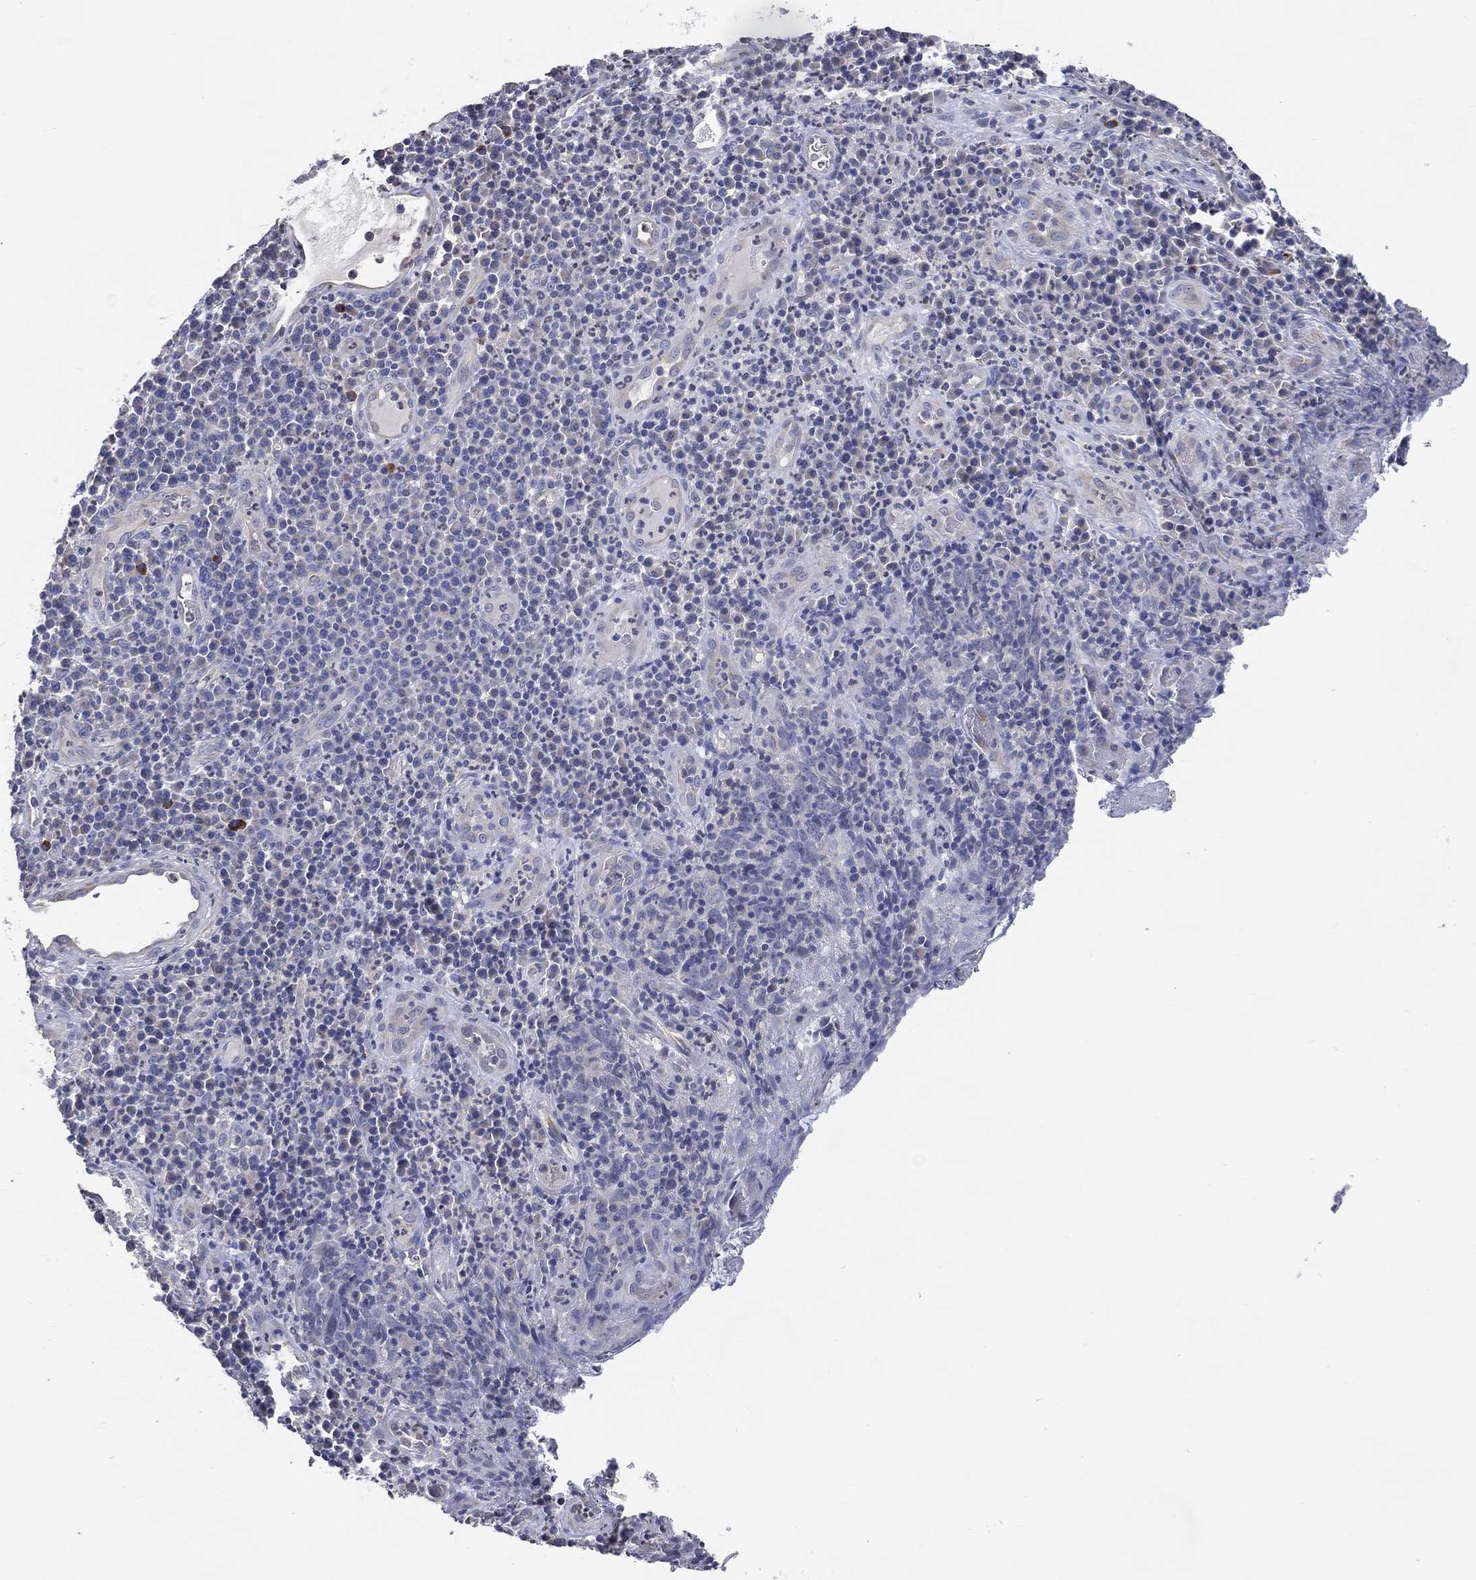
{"staining": {"intensity": "negative", "quantity": "none", "location": "none"}, "tissue": "skin cancer", "cell_type": "Tumor cells", "image_type": "cancer", "snomed": [{"axis": "morphology", "description": "Squamous cell carcinoma, NOS"}, {"axis": "topography", "description": "Skin"}, {"axis": "topography", "description": "Anal"}], "caption": "Histopathology image shows no protein staining in tumor cells of skin squamous cell carcinoma tissue.", "gene": "DNAH7", "patient": {"sex": "female", "age": 51}}